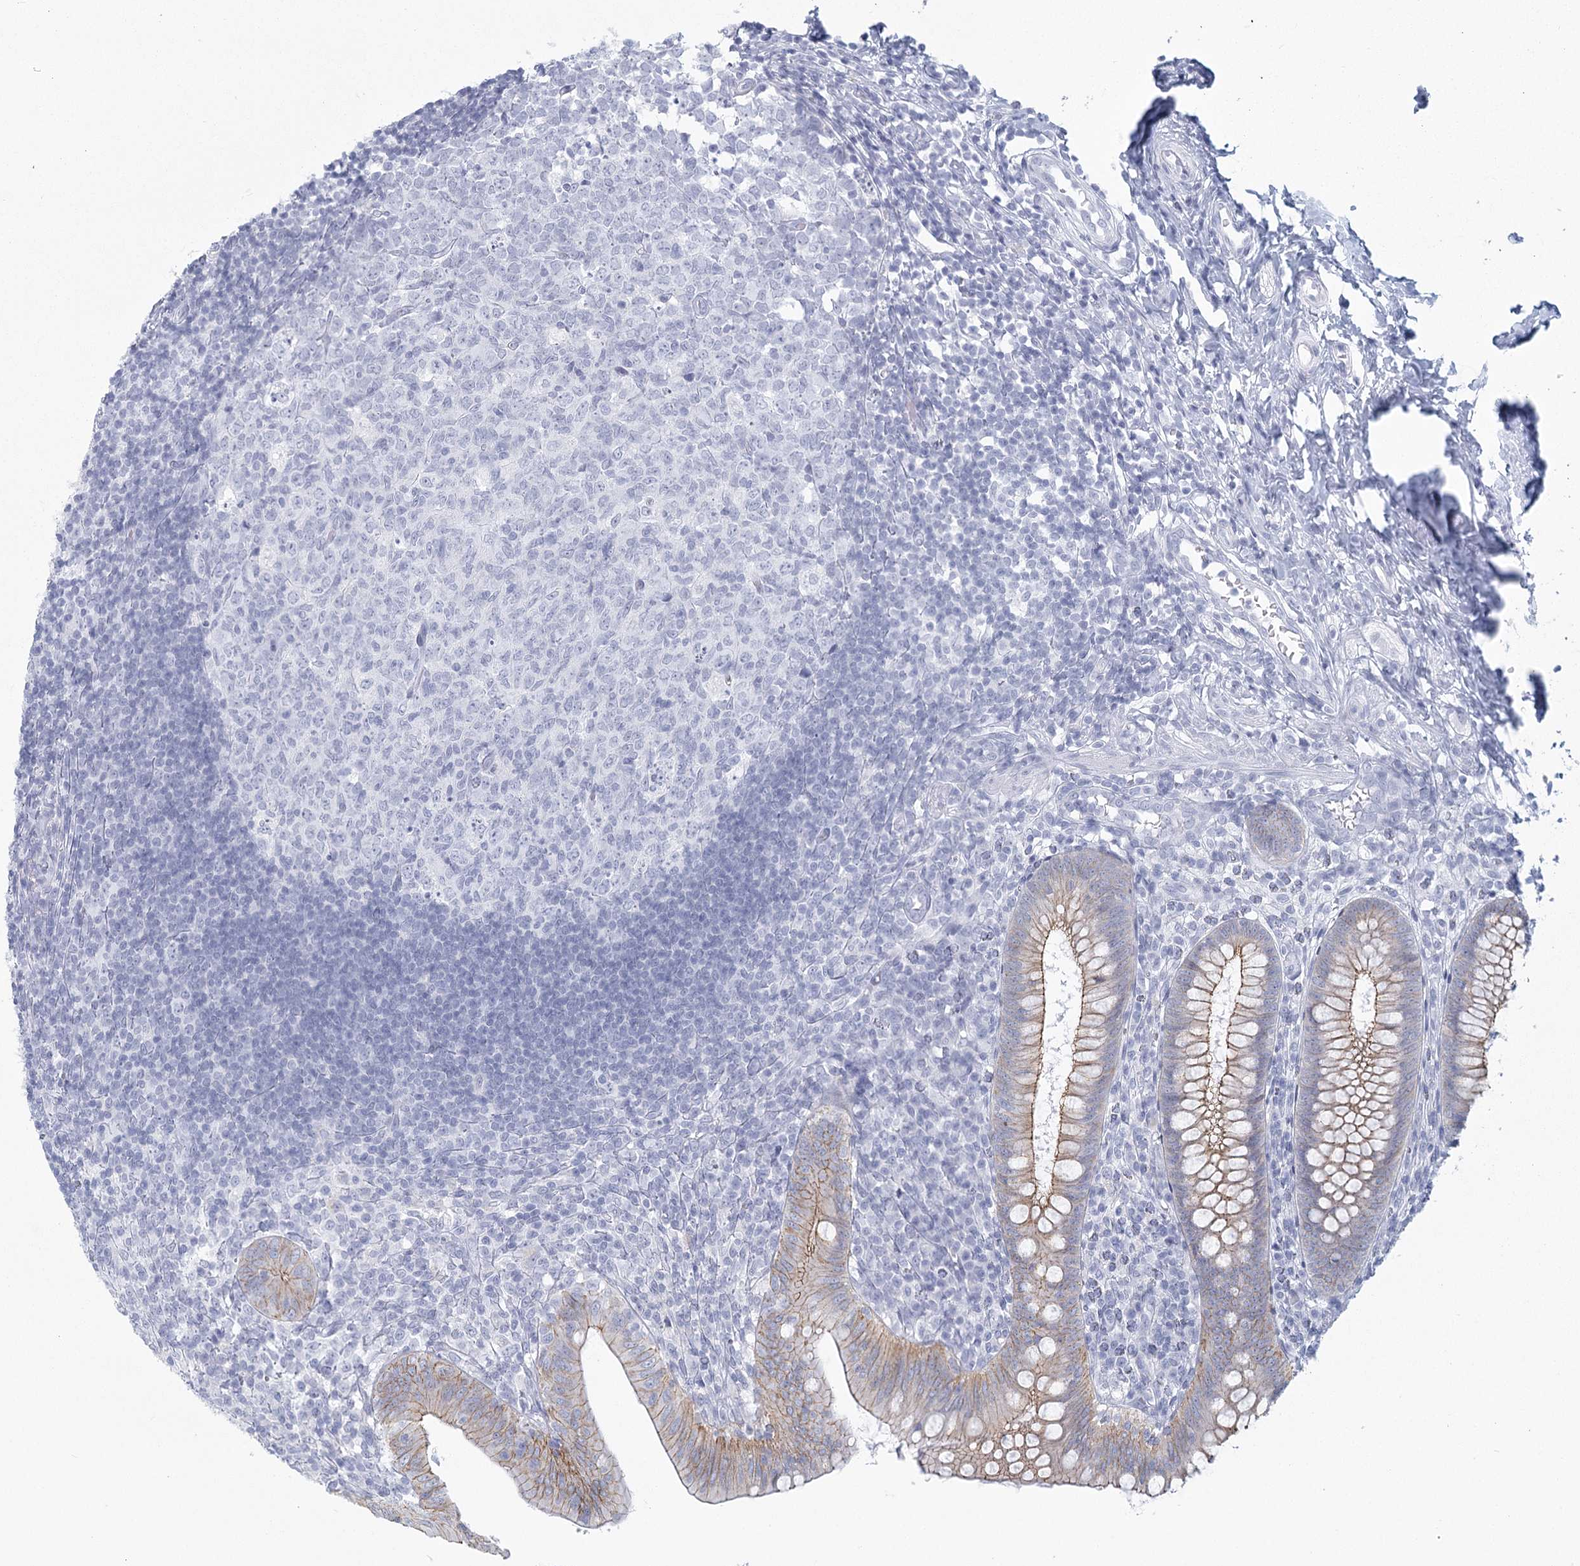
{"staining": {"intensity": "moderate", "quantity": ">75%", "location": "cytoplasmic/membranous"}, "tissue": "appendix", "cell_type": "Glandular cells", "image_type": "normal", "snomed": [{"axis": "morphology", "description": "Normal tissue, NOS"}, {"axis": "topography", "description": "Appendix"}], "caption": "Immunohistochemical staining of normal appendix demonstrates >75% levels of moderate cytoplasmic/membranous protein expression in approximately >75% of glandular cells.", "gene": "WNT8B", "patient": {"sex": "male", "age": 14}}